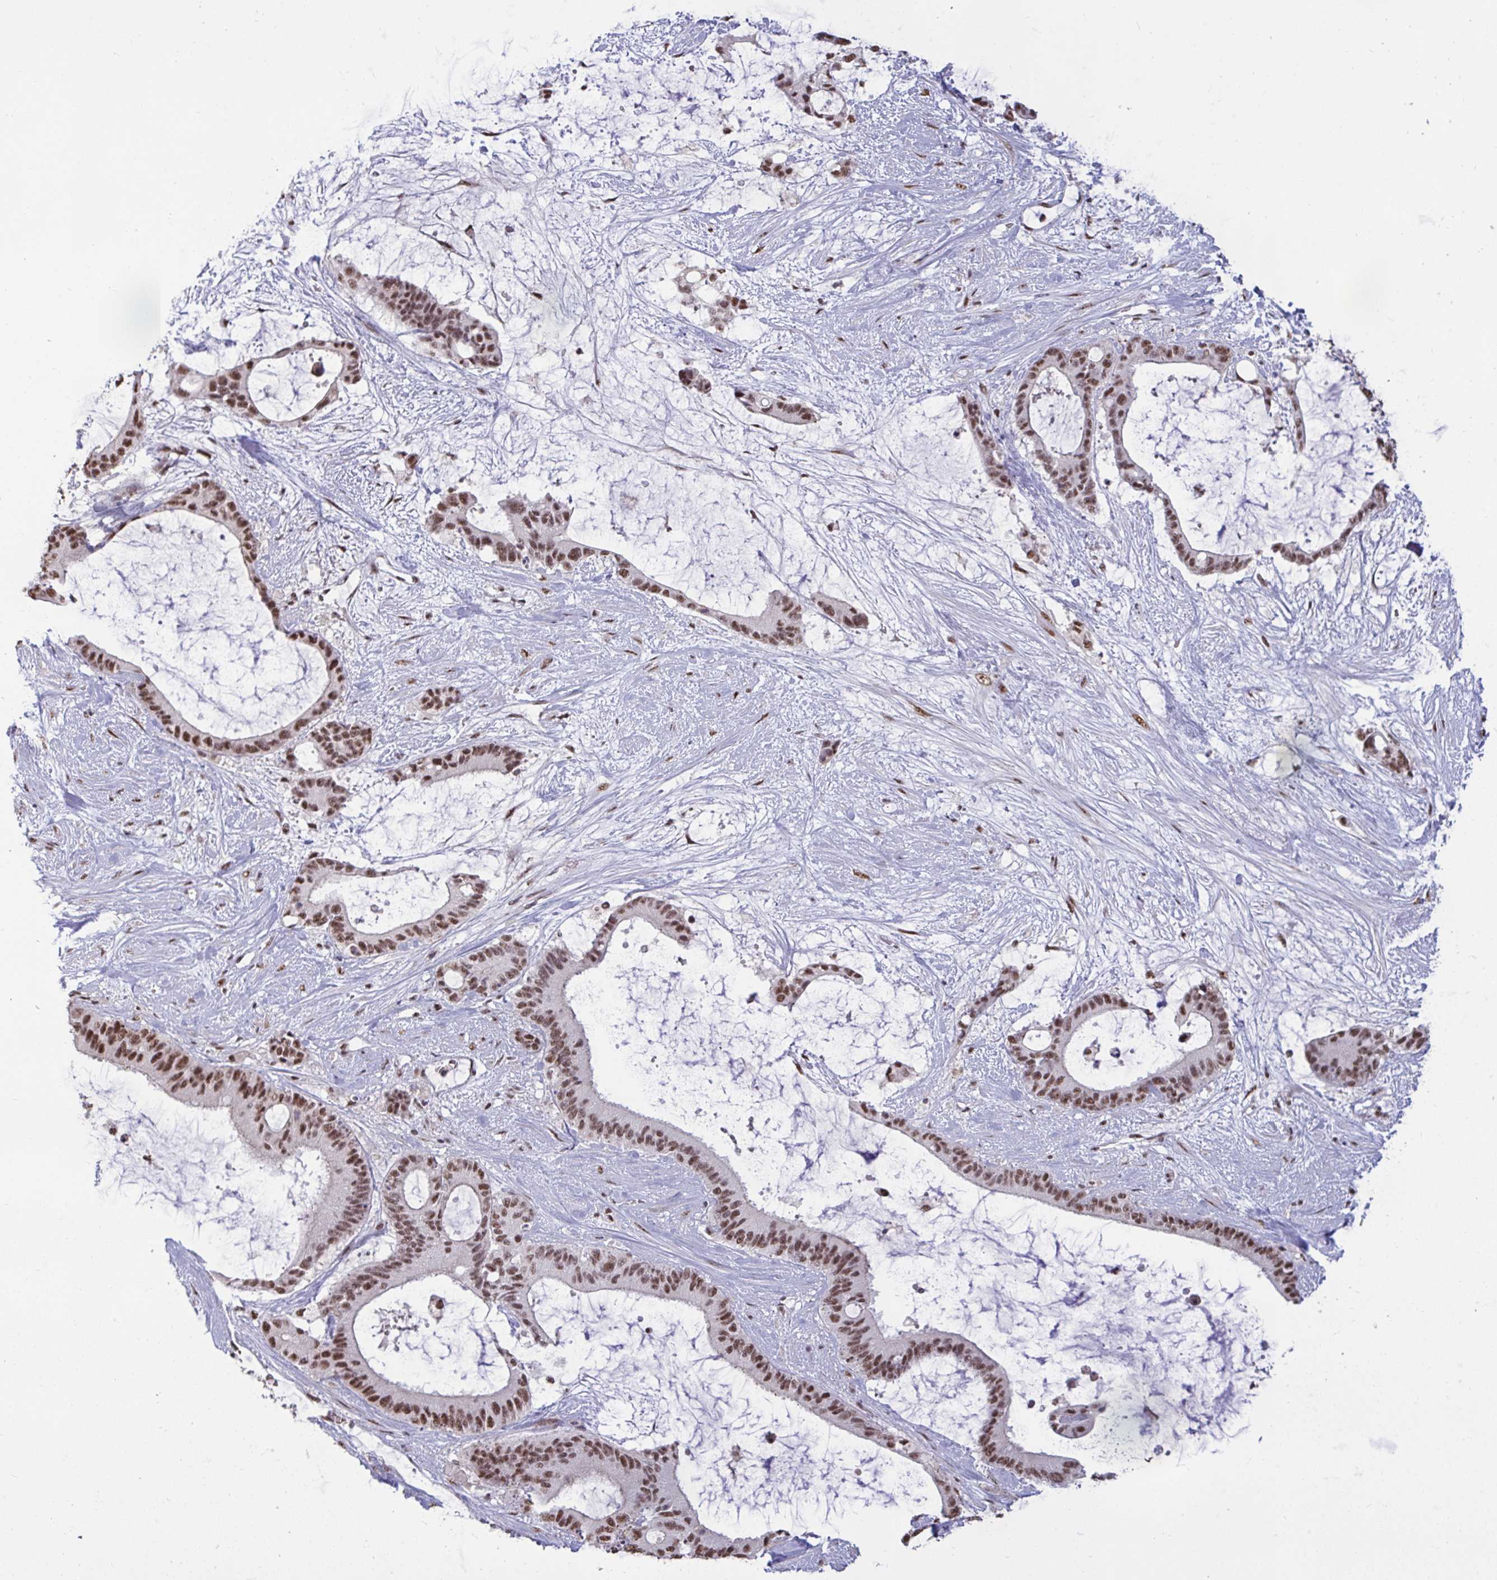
{"staining": {"intensity": "moderate", "quantity": ">75%", "location": "nuclear"}, "tissue": "liver cancer", "cell_type": "Tumor cells", "image_type": "cancer", "snomed": [{"axis": "morphology", "description": "Normal tissue, NOS"}, {"axis": "morphology", "description": "Cholangiocarcinoma"}, {"axis": "topography", "description": "Liver"}, {"axis": "topography", "description": "Peripheral nerve tissue"}], "caption": "Immunohistochemistry photomicrograph of neoplastic tissue: human cholangiocarcinoma (liver) stained using IHC reveals medium levels of moderate protein expression localized specifically in the nuclear of tumor cells, appearing as a nuclear brown color.", "gene": "PUF60", "patient": {"sex": "female", "age": 73}}